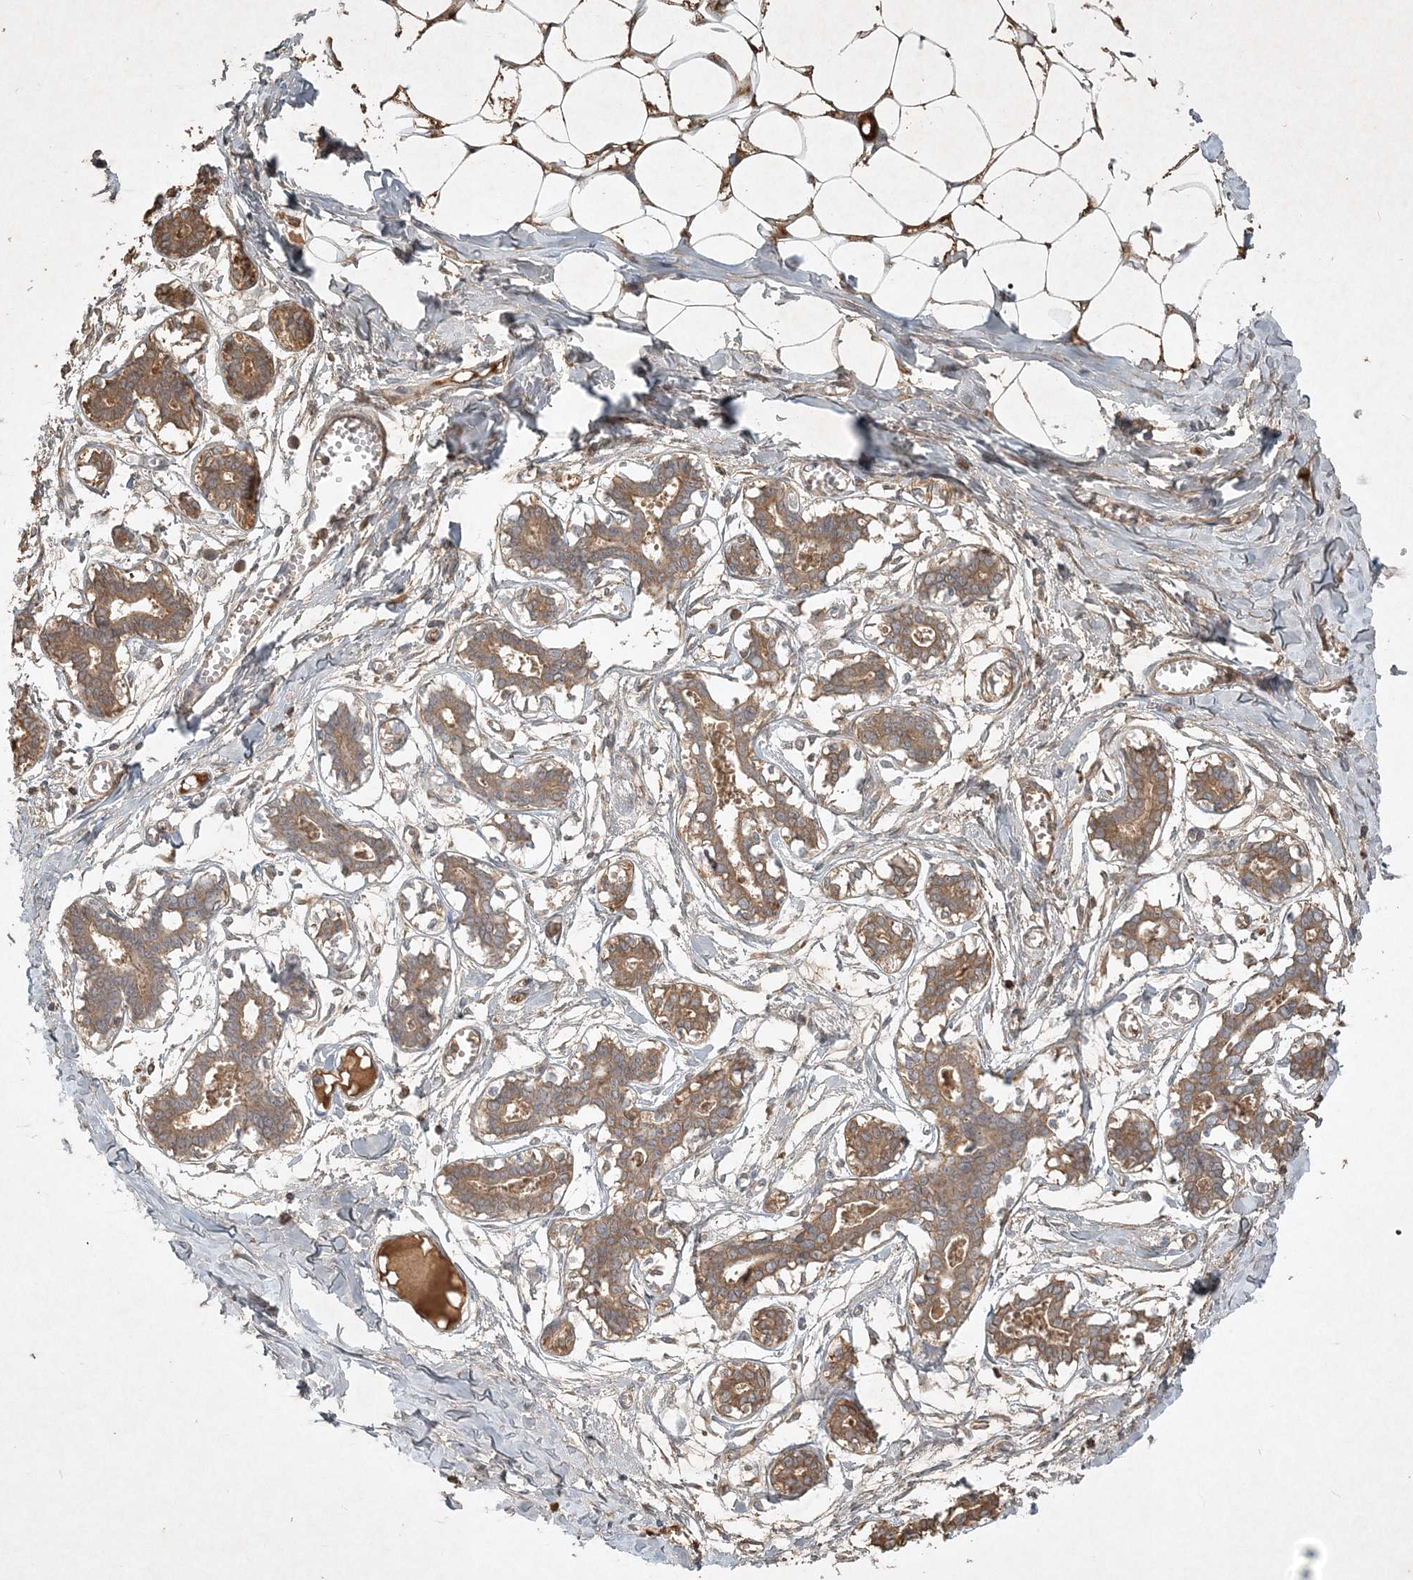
{"staining": {"intensity": "moderate", "quantity": ">75%", "location": "cytoplasmic/membranous"}, "tissue": "breast", "cell_type": "Adipocytes", "image_type": "normal", "snomed": [{"axis": "morphology", "description": "Normal tissue, NOS"}, {"axis": "topography", "description": "Breast"}], "caption": "Brown immunohistochemical staining in normal breast reveals moderate cytoplasmic/membranous staining in about >75% of adipocytes.", "gene": "TNFAIP6", "patient": {"sex": "female", "age": 27}}